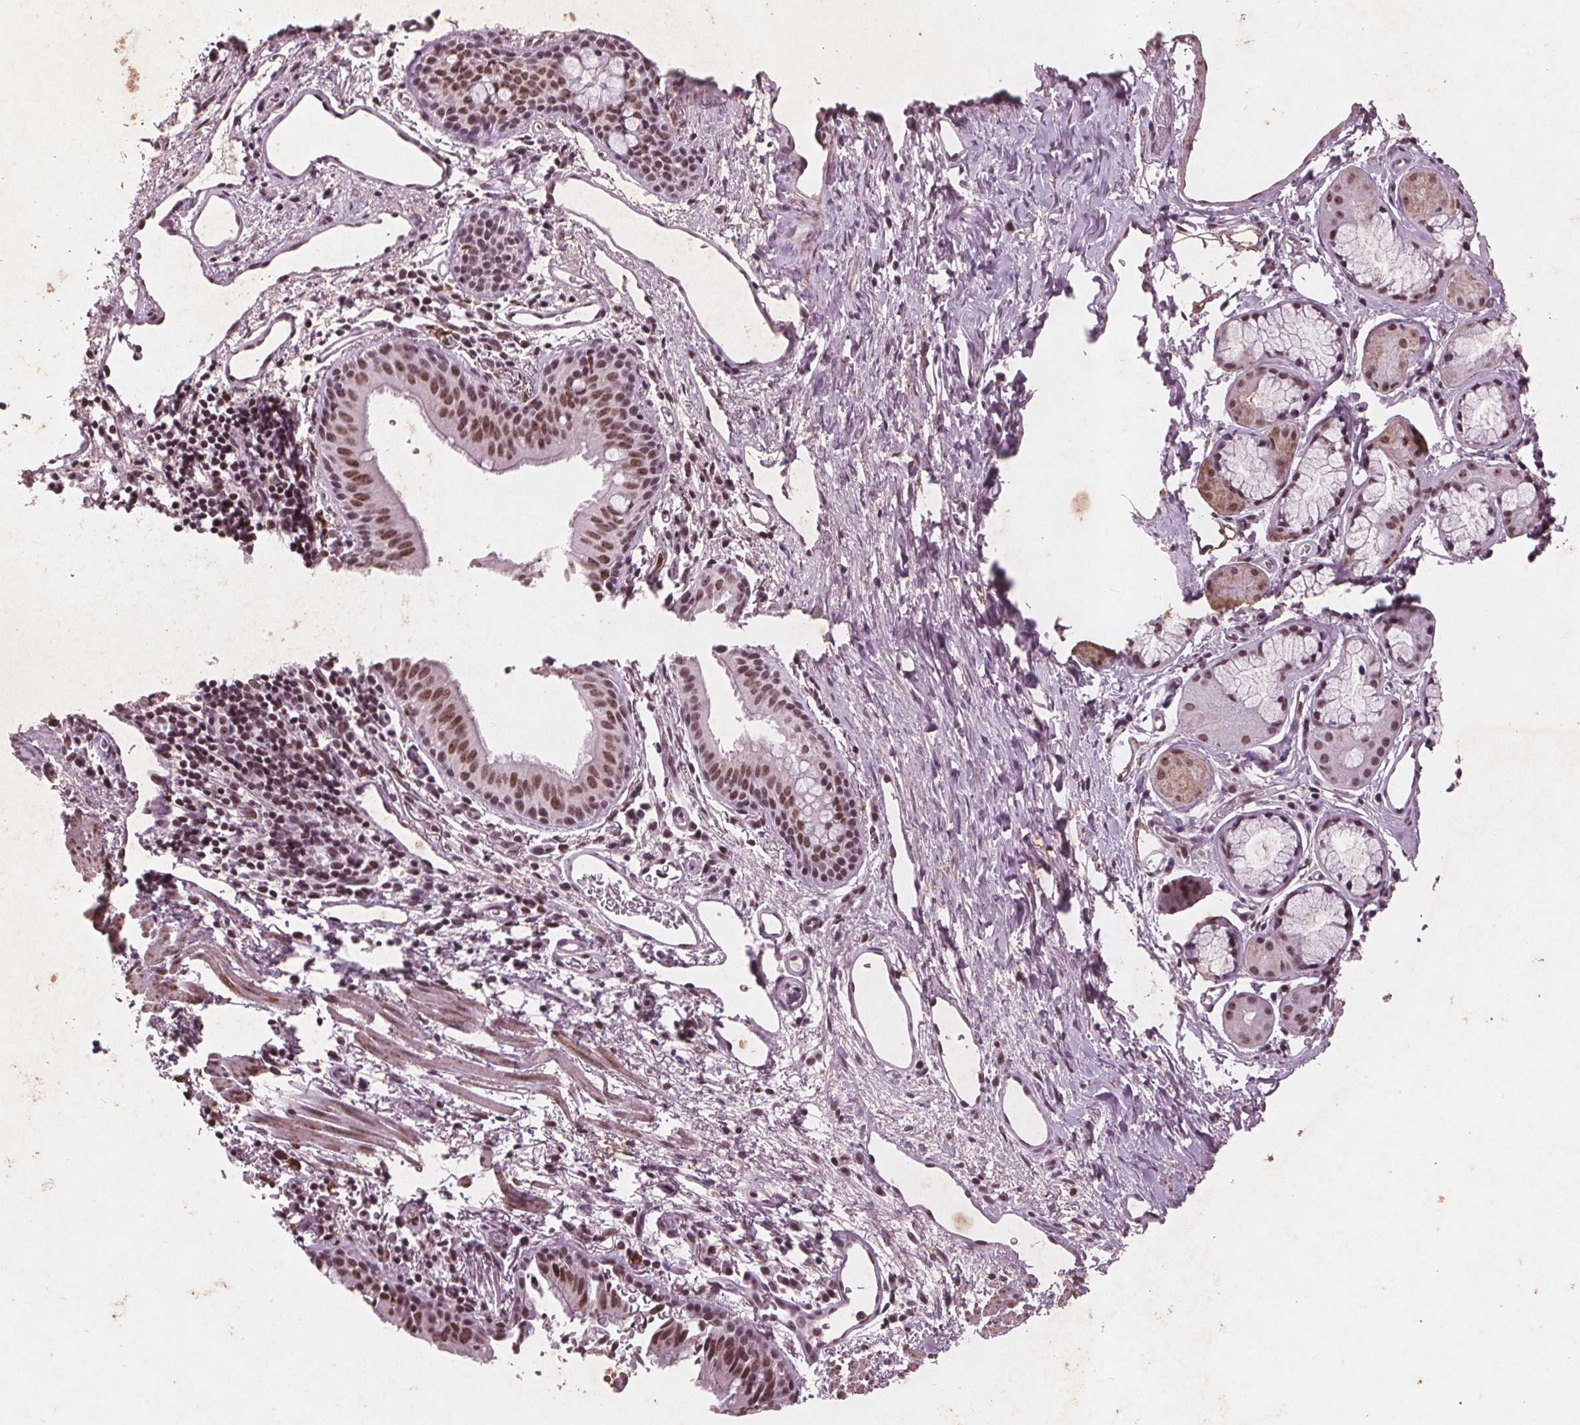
{"staining": {"intensity": "moderate", "quantity": ">75%", "location": "nuclear"}, "tissue": "bronchus", "cell_type": "Respiratory epithelial cells", "image_type": "normal", "snomed": [{"axis": "morphology", "description": "Normal tissue, NOS"}, {"axis": "morphology", "description": "Adenocarcinoma, NOS"}, {"axis": "topography", "description": "Bronchus"}], "caption": "IHC staining of benign bronchus, which reveals medium levels of moderate nuclear positivity in approximately >75% of respiratory epithelial cells indicating moderate nuclear protein expression. The staining was performed using DAB (3,3'-diaminobenzidine) (brown) for protein detection and nuclei were counterstained in hematoxylin (blue).", "gene": "RPS6KA2", "patient": {"sex": "male", "age": 68}}